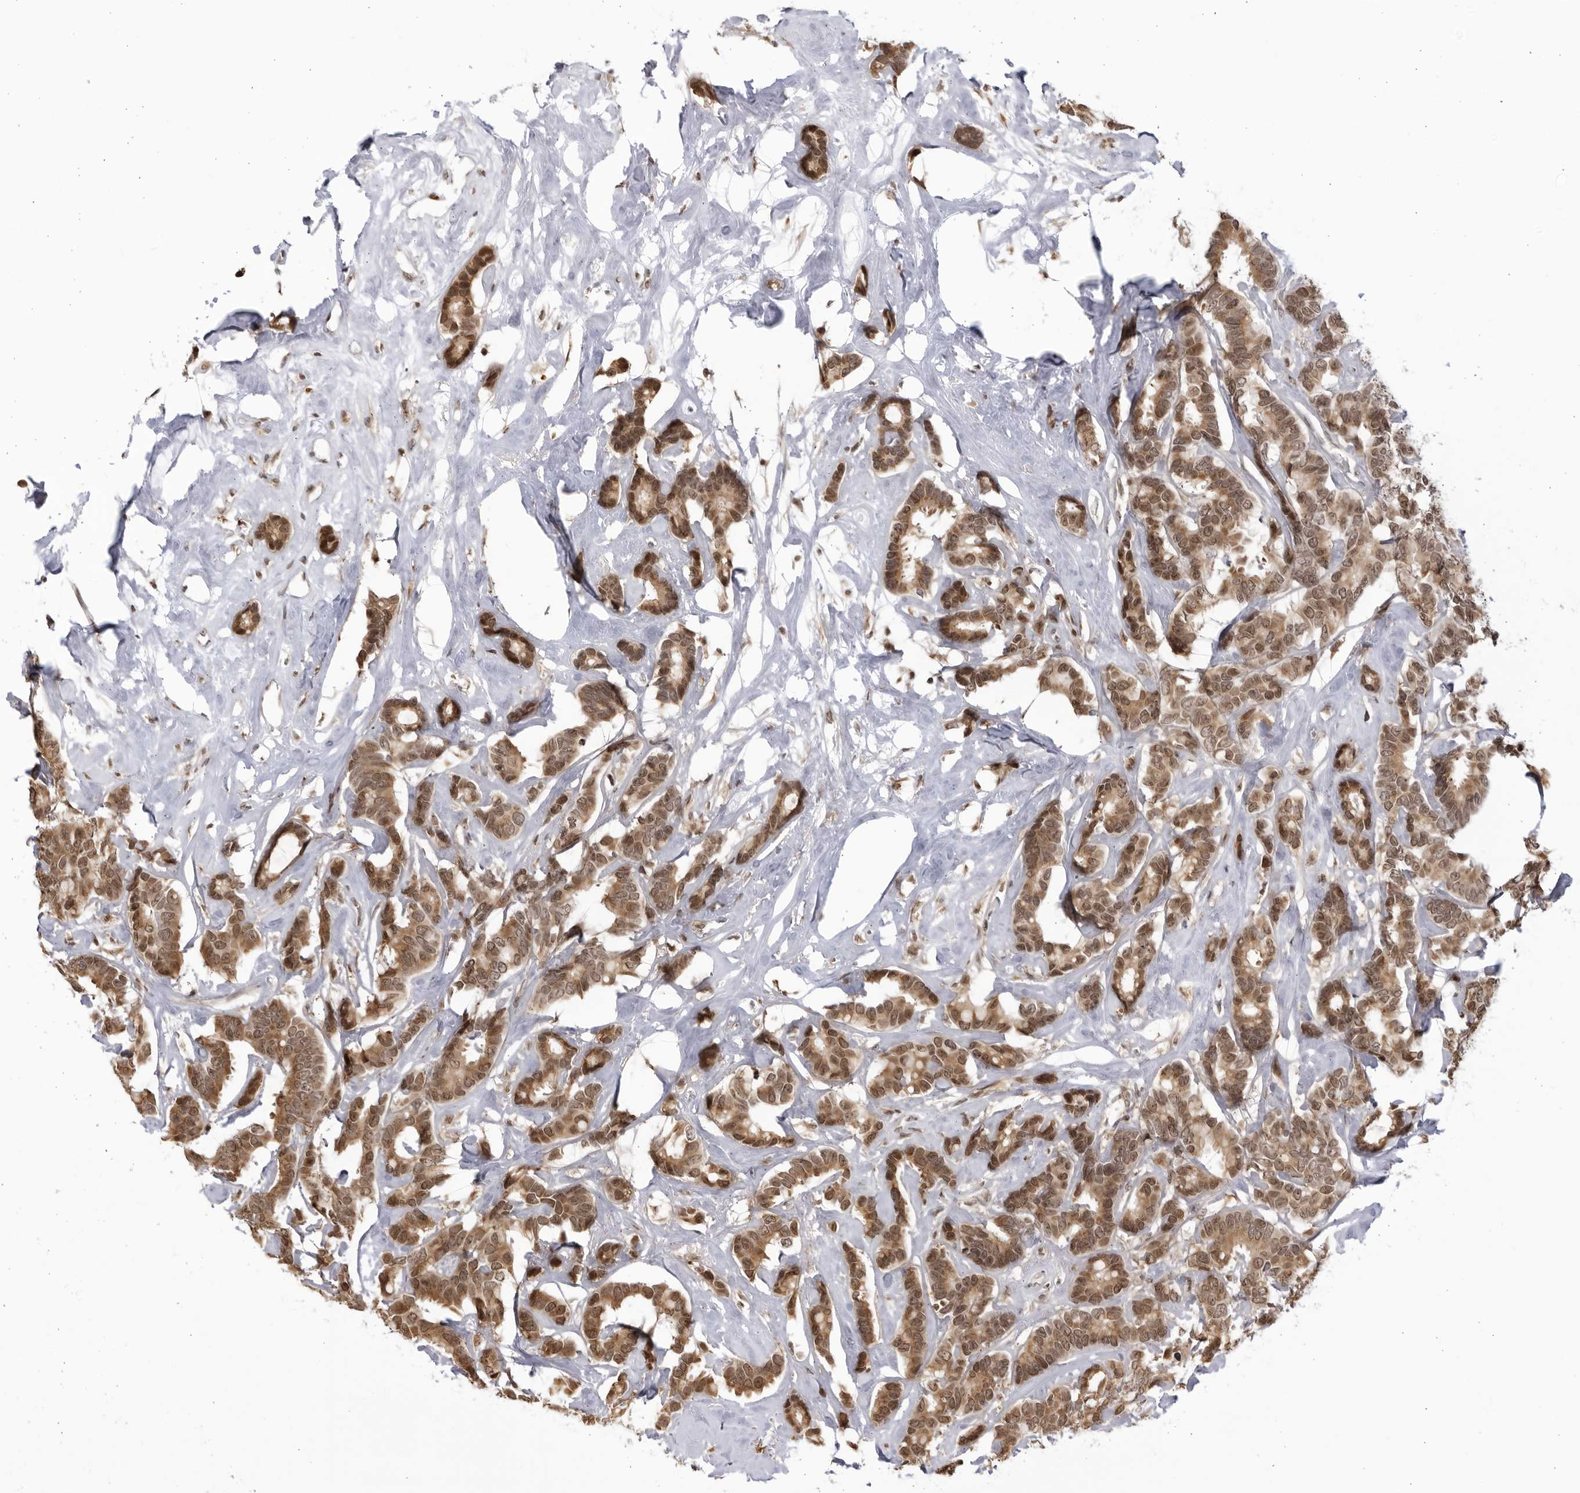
{"staining": {"intensity": "weak", "quantity": ">75%", "location": "cytoplasmic/membranous,nuclear"}, "tissue": "breast cancer", "cell_type": "Tumor cells", "image_type": "cancer", "snomed": [{"axis": "morphology", "description": "Duct carcinoma"}, {"axis": "topography", "description": "Breast"}], "caption": "Immunohistochemistry histopathology image of human intraductal carcinoma (breast) stained for a protein (brown), which shows low levels of weak cytoplasmic/membranous and nuclear positivity in approximately >75% of tumor cells.", "gene": "RASGEF1C", "patient": {"sex": "female", "age": 87}}